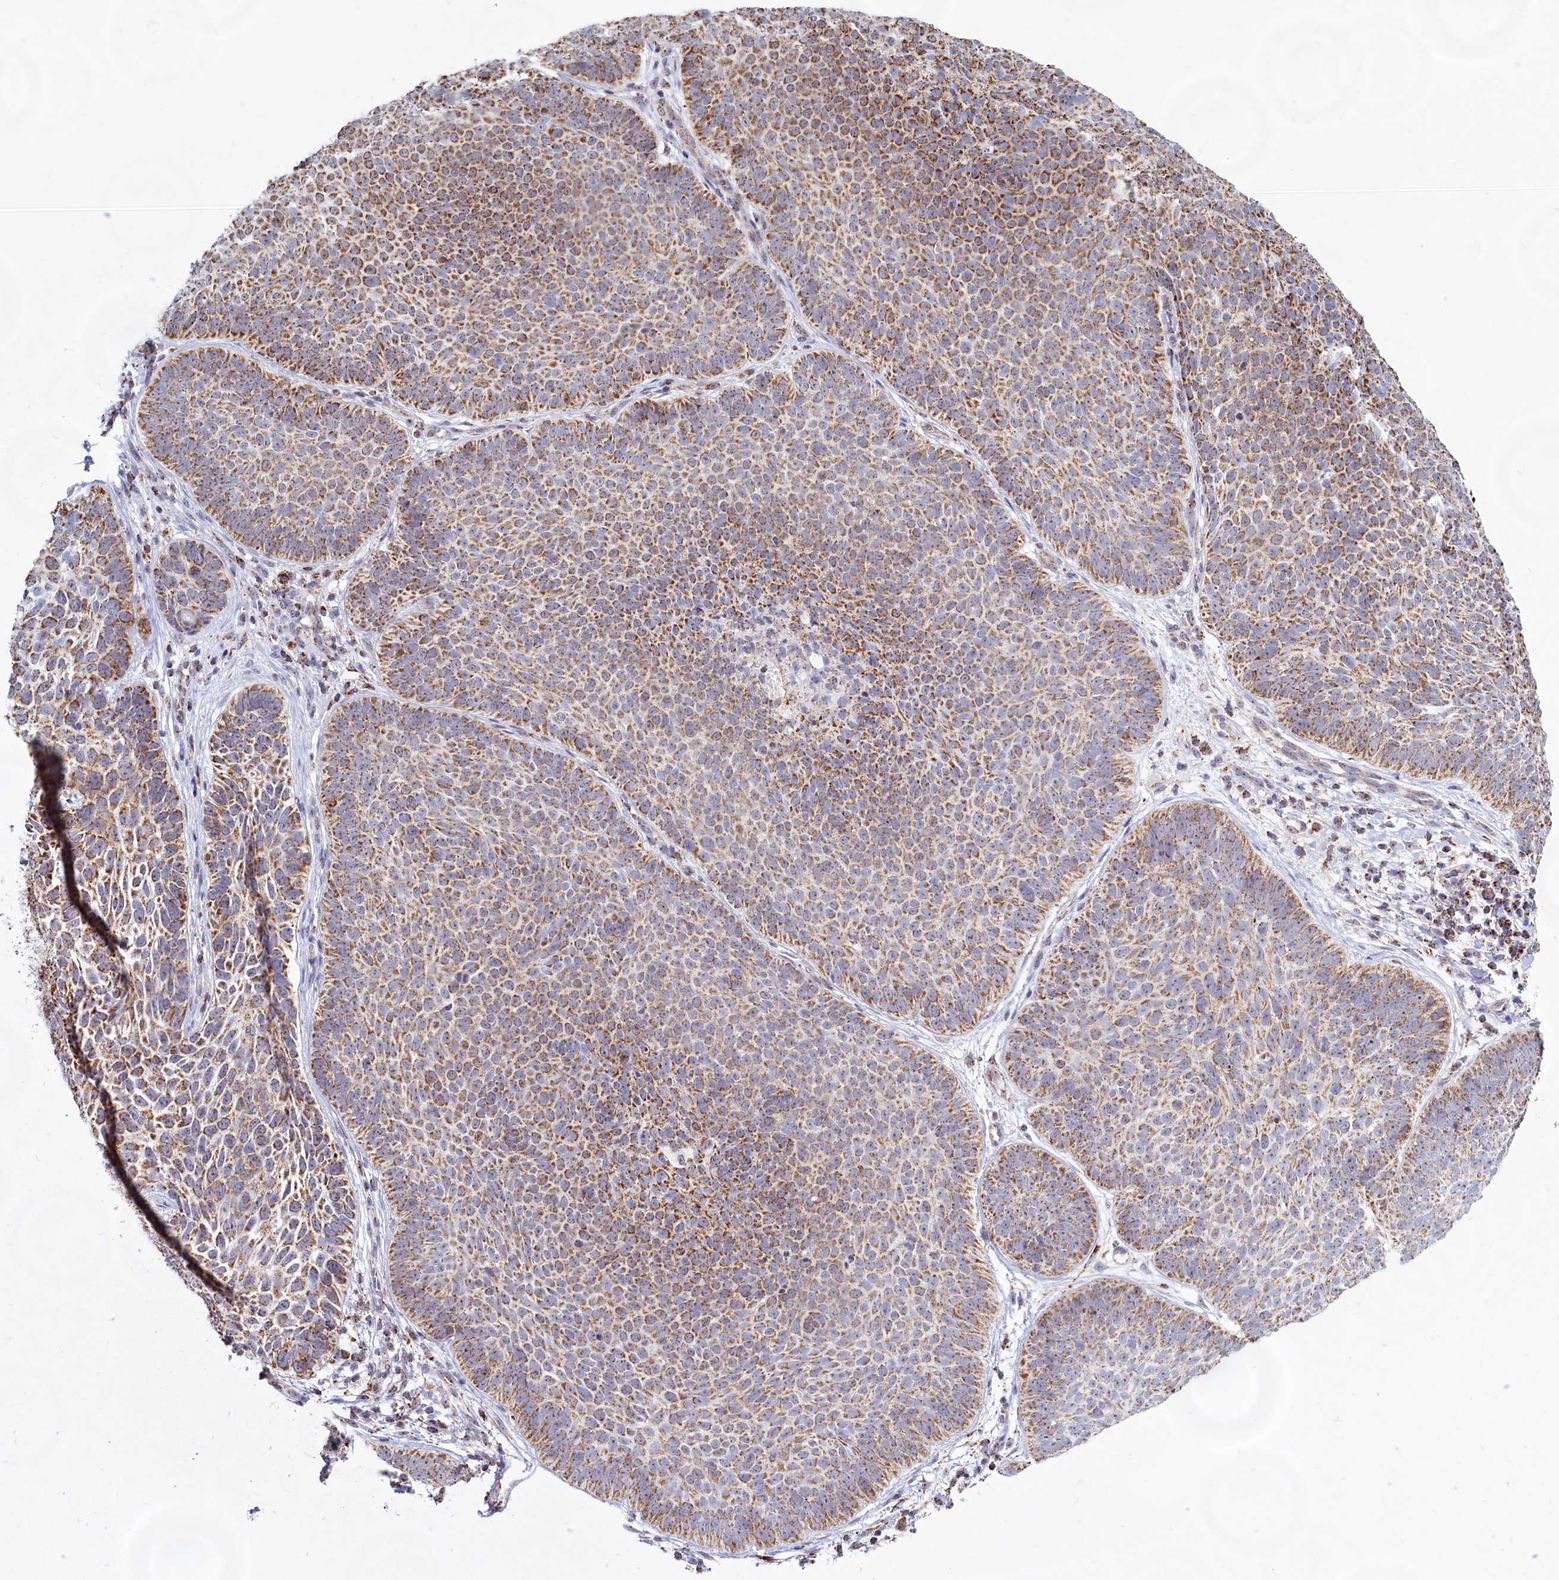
{"staining": {"intensity": "moderate", "quantity": ">75%", "location": "cytoplasmic/membranous"}, "tissue": "skin cancer", "cell_type": "Tumor cells", "image_type": "cancer", "snomed": [{"axis": "morphology", "description": "Basal cell carcinoma"}, {"axis": "topography", "description": "Skin"}], "caption": "Skin basal cell carcinoma stained with a brown dye reveals moderate cytoplasmic/membranous positive expression in approximately >75% of tumor cells.", "gene": "C1D", "patient": {"sex": "male", "age": 85}}